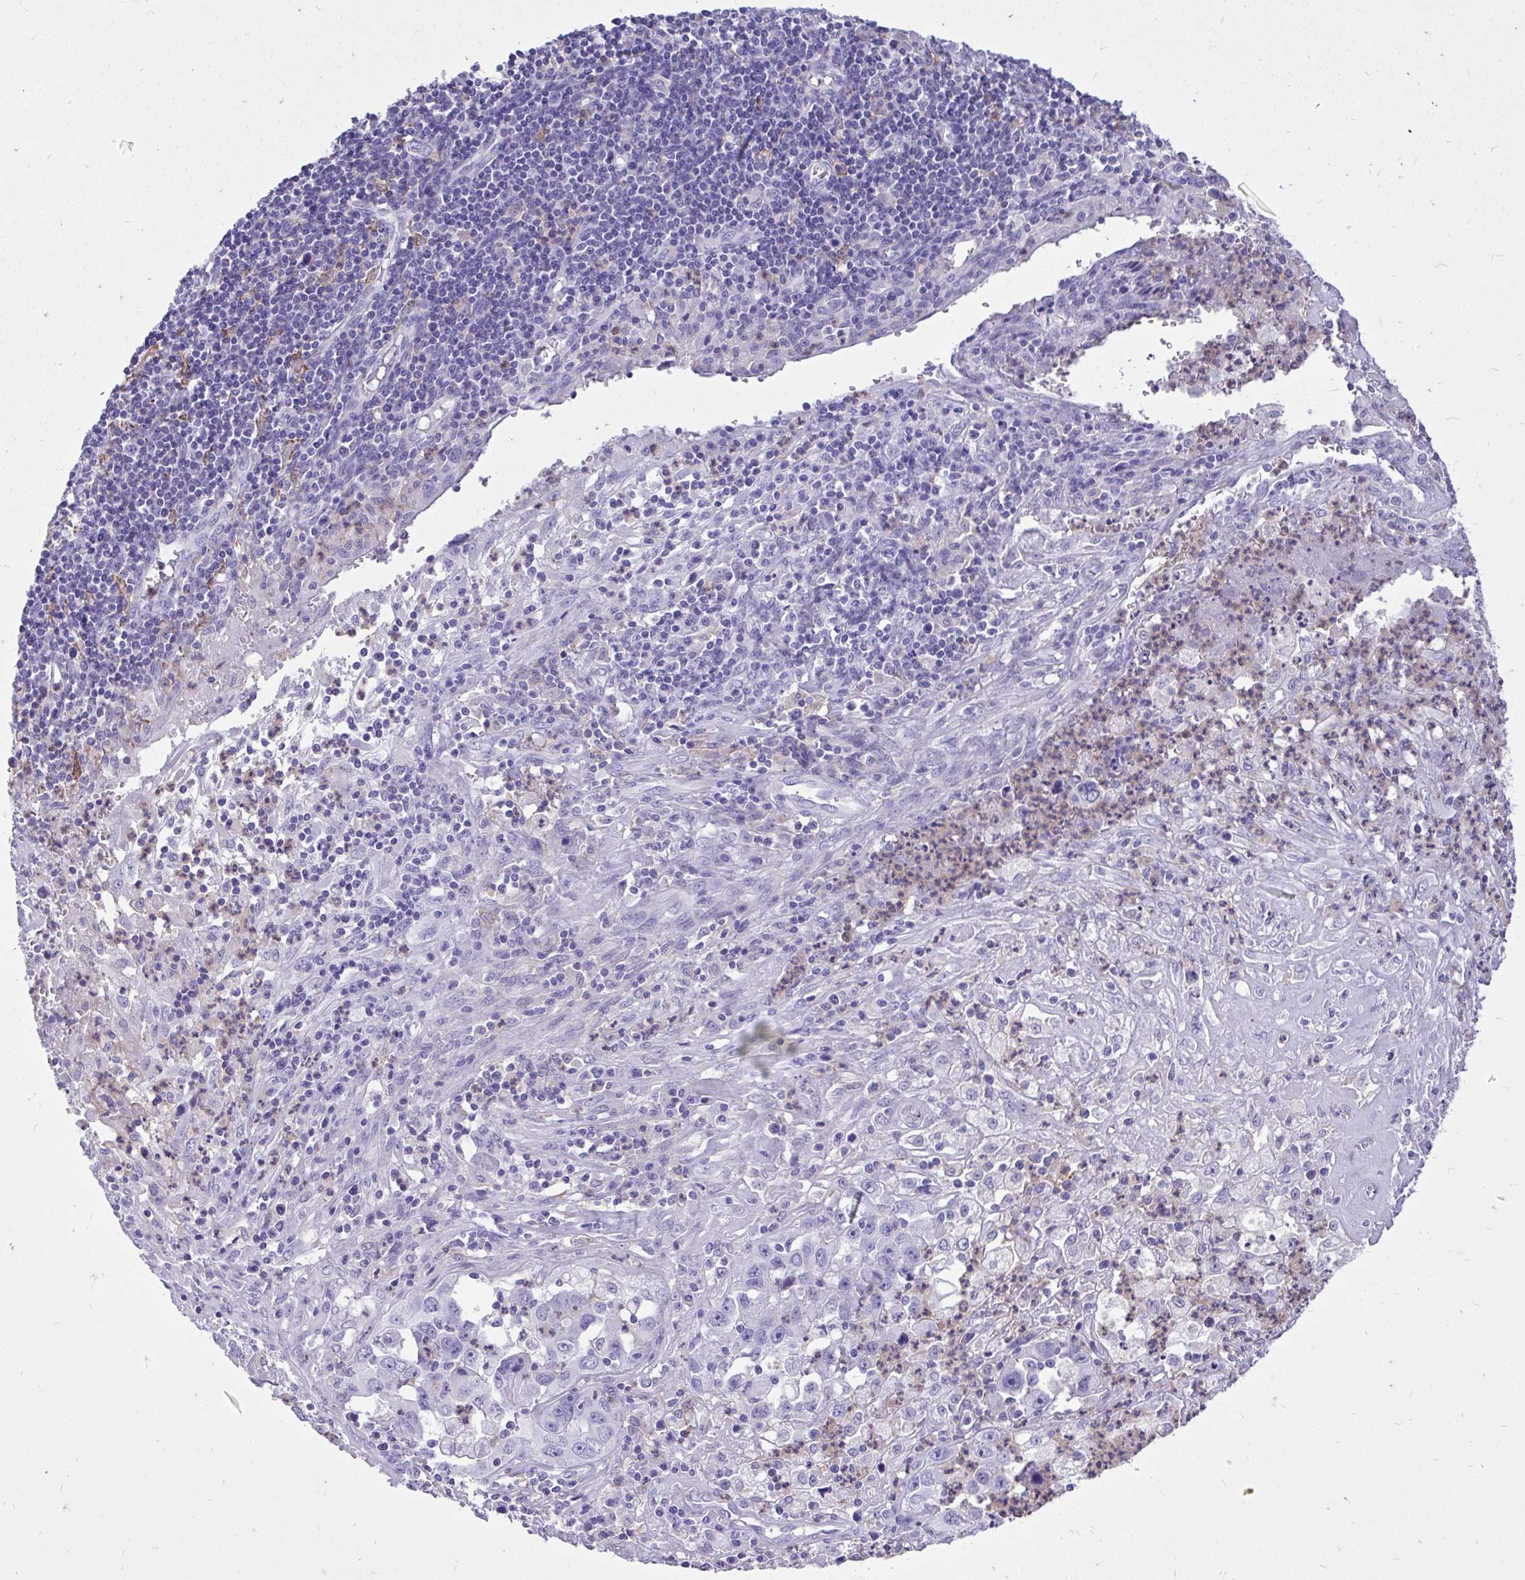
{"staining": {"intensity": "negative", "quantity": "none", "location": "none"}, "tissue": "endometrial cancer", "cell_type": "Tumor cells", "image_type": "cancer", "snomed": [{"axis": "morphology", "description": "Adenocarcinoma, NOS"}, {"axis": "topography", "description": "Uterus"}], "caption": "Endometrial cancer (adenocarcinoma) was stained to show a protein in brown. There is no significant positivity in tumor cells. Nuclei are stained in blue.", "gene": "TLR7", "patient": {"sex": "female", "age": 62}}